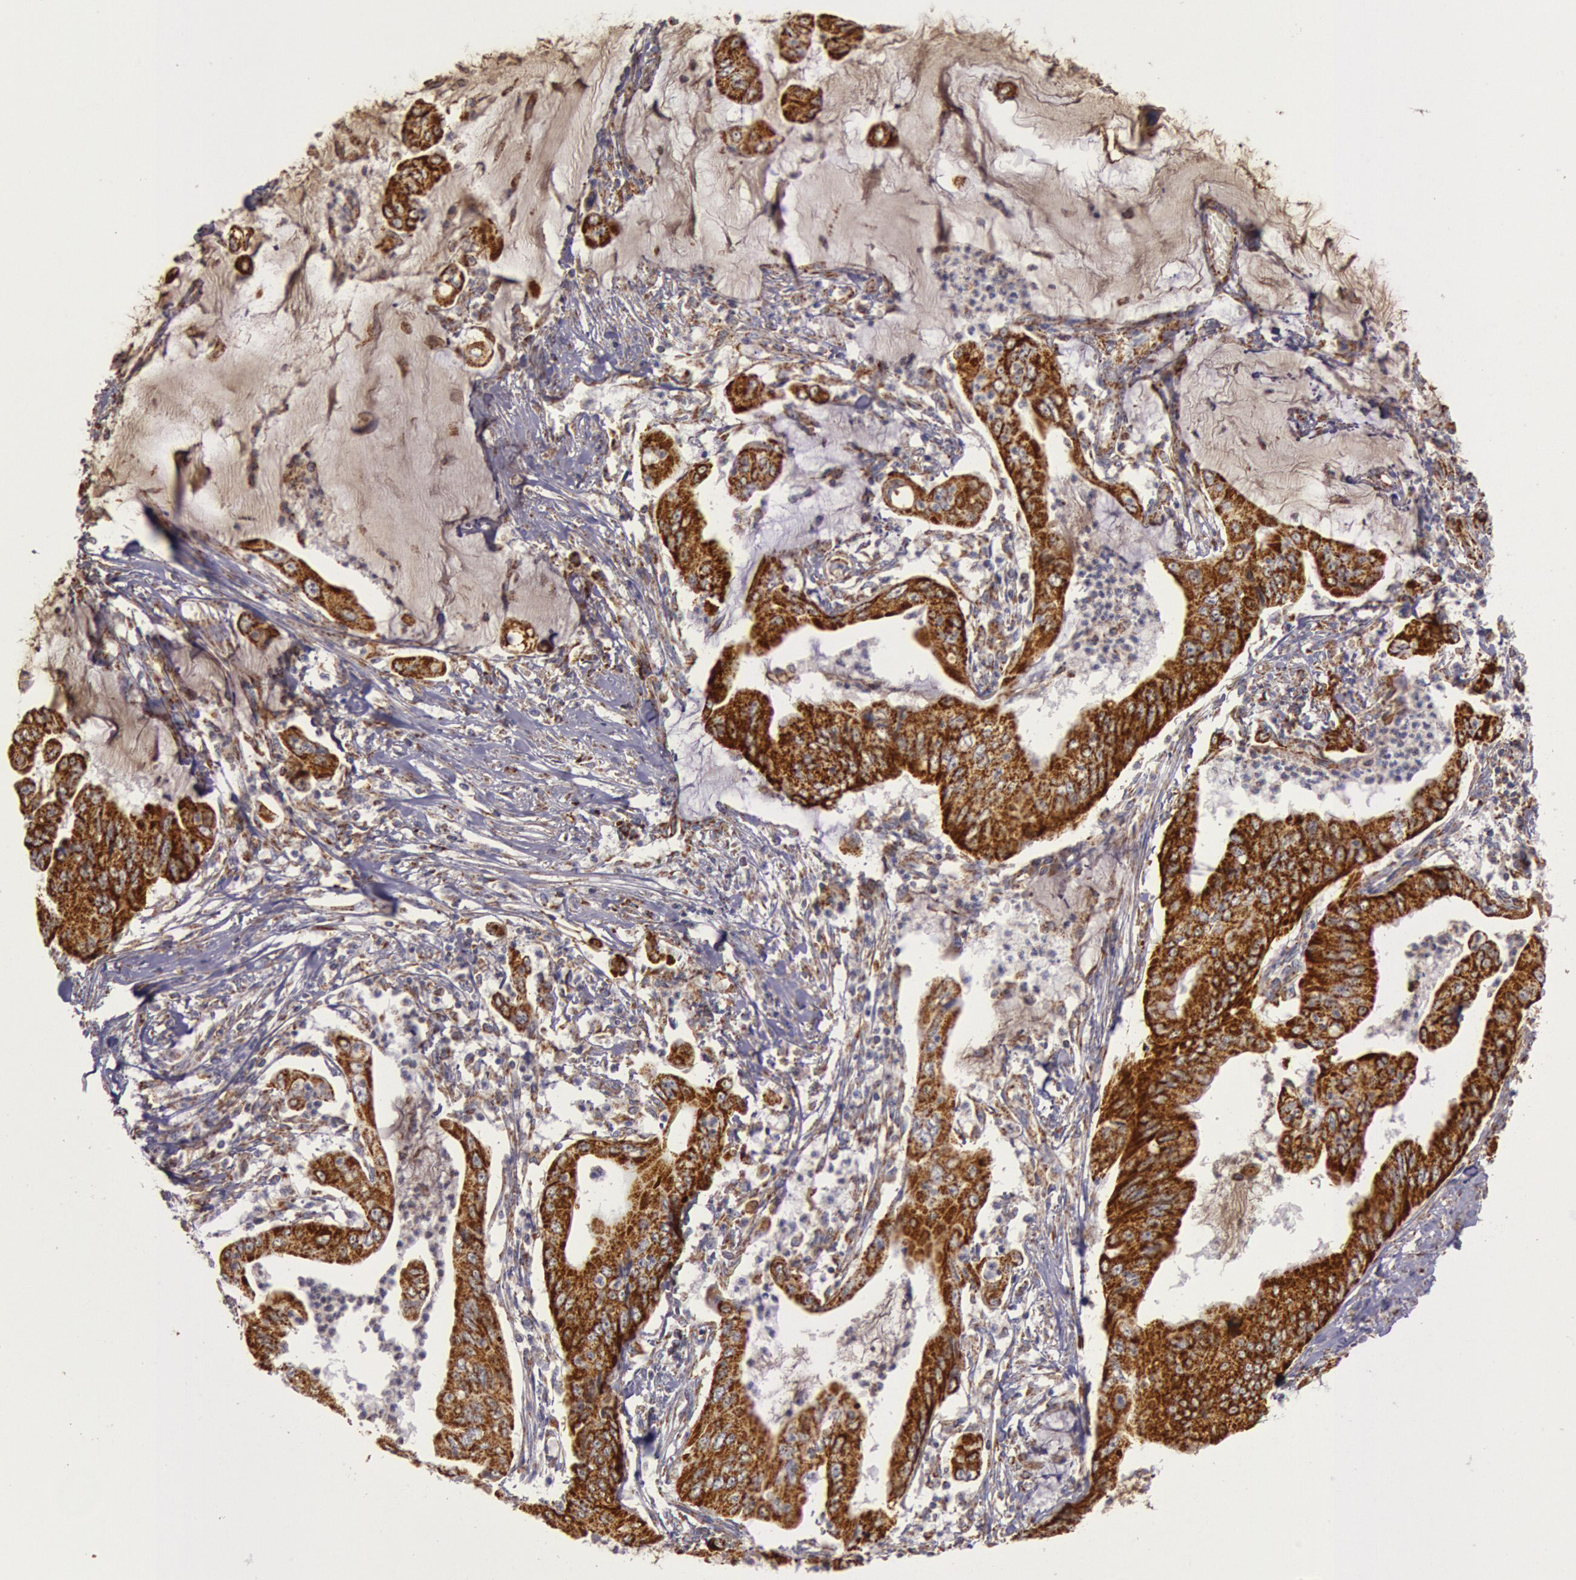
{"staining": {"intensity": "strong", "quantity": ">75%", "location": "cytoplasmic/membranous"}, "tissue": "stomach cancer", "cell_type": "Tumor cells", "image_type": "cancer", "snomed": [{"axis": "morphology", "description": "Adenocarcinoma, NOS"}, {"axis": "topography", "description": "Stomach, upper"}], "caption": "The photomicrograph demonstrates a brown stain indicating the presence of a protein in the cytoplasmic/membranous of tumor cells in adenocarcinoma (stomach).", "gene": "CYC1", "patient": {"sex": "male", "age": 80}}